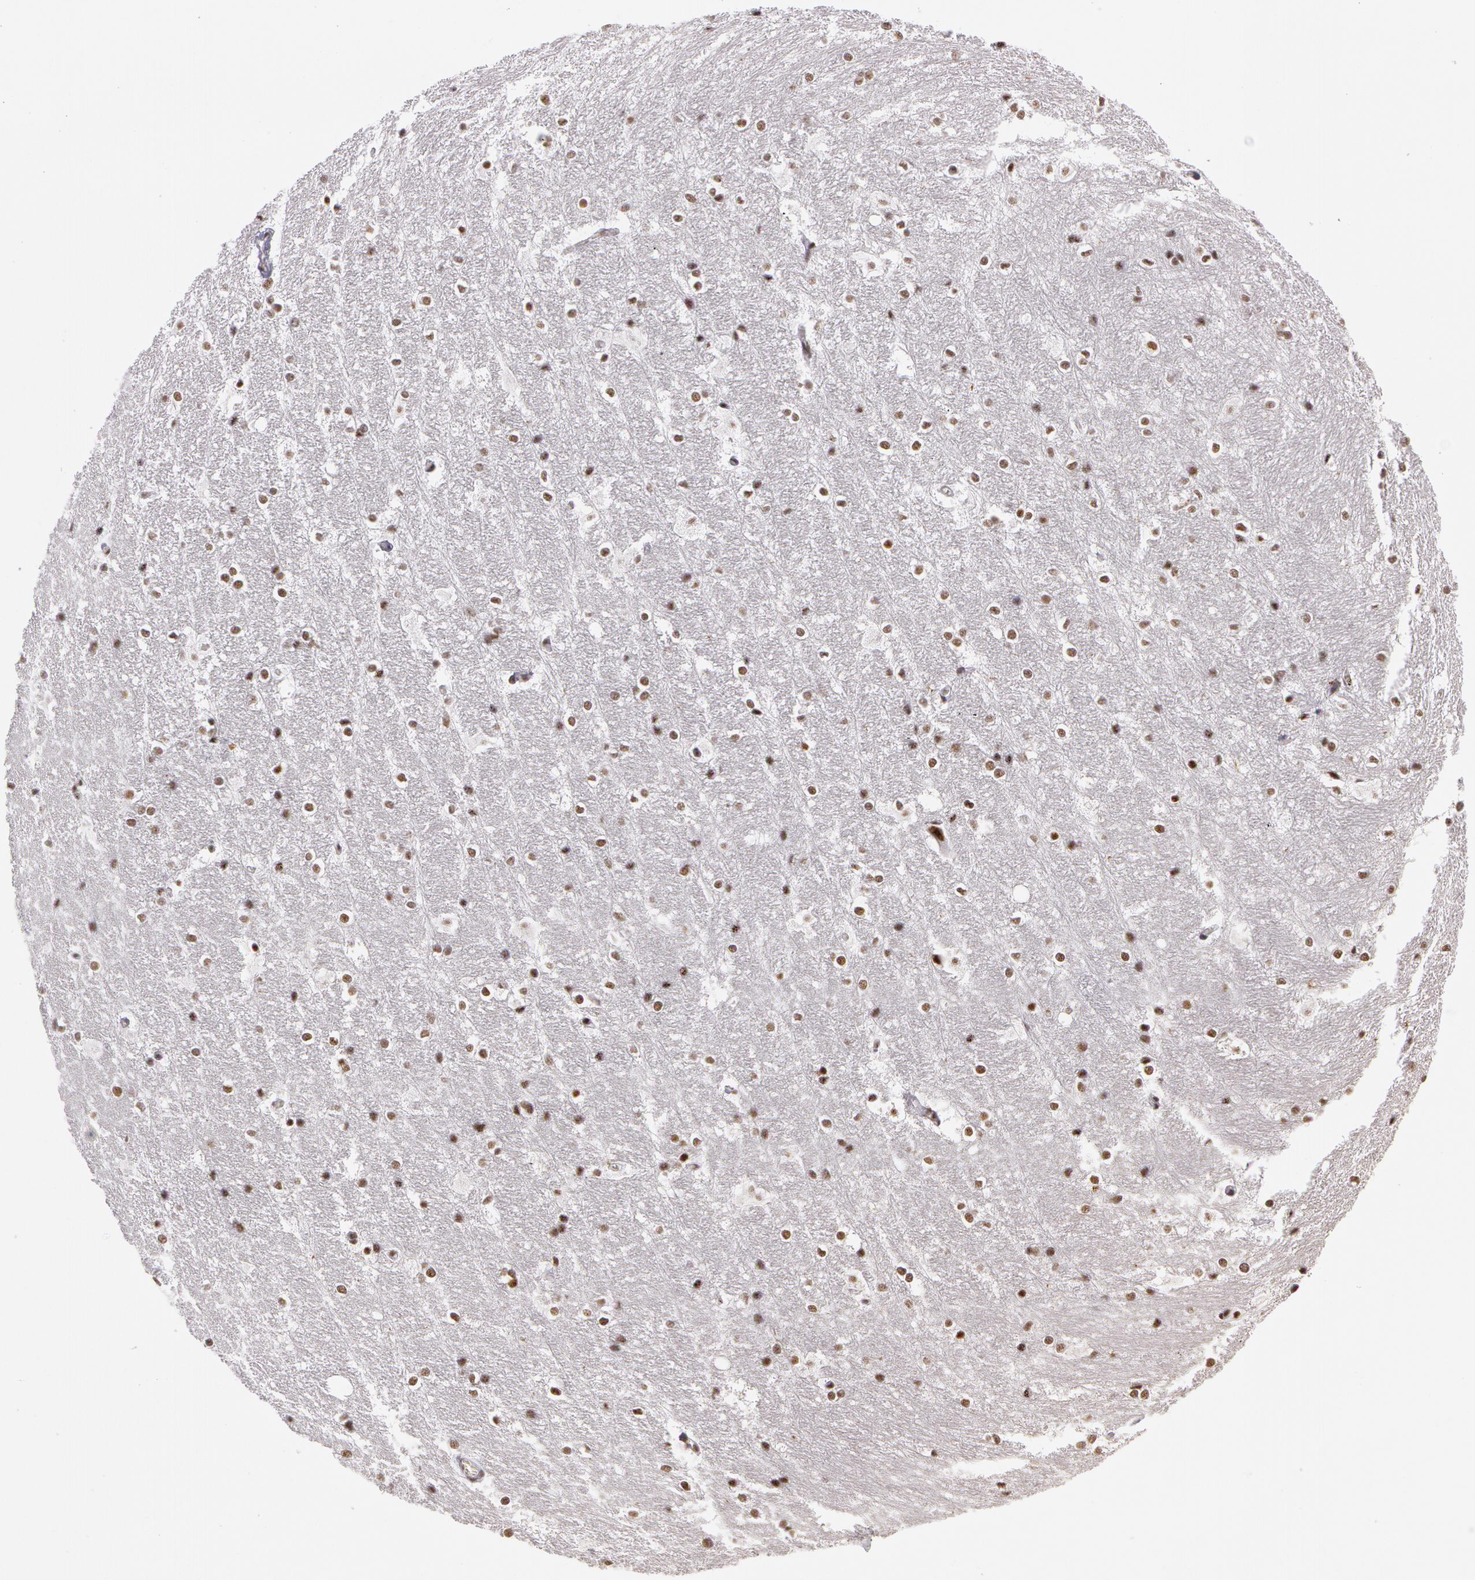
{"staining": {"intensity": "moderate", "quantity": "25%-75%", "location": "nuclear"}, "tissue": "hippocampus", "cell_type": "Glial cells", "image_type": "normal", "snomed": [{"axis": "morphology", "description": "Normal tissue, NOS"}, {"axis": "topography", "description": "Hippocampus"}], "caption": "Human hippocampus stained with a brown dye demonstrates moderate nuclear positive positivity in approximately 25%-75% of glial cells.", "gene": "PNN", "patient": {"sex": "female", "age": 19}}